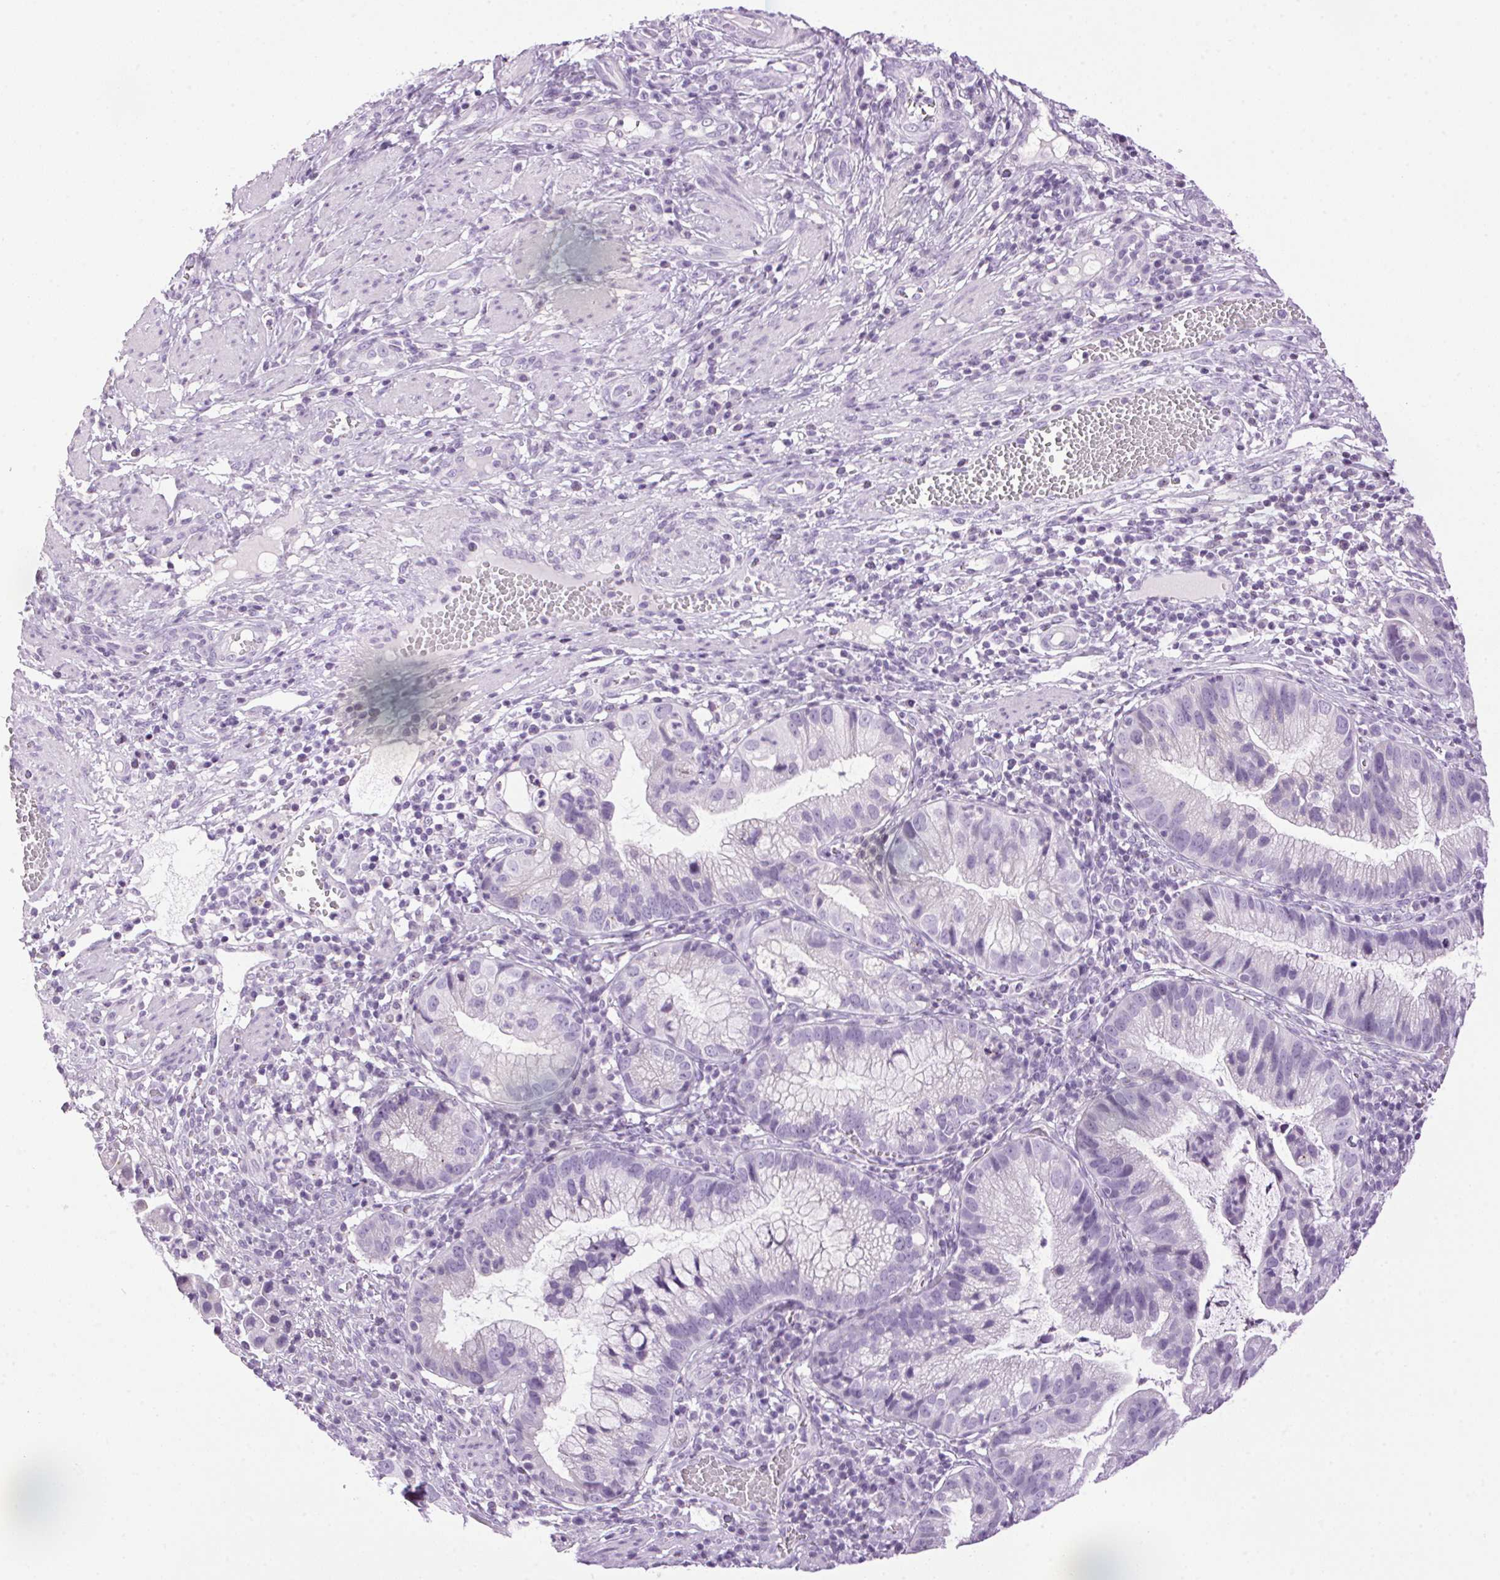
{"staining": {"intensity": "negative", "quantity": "none", "location": "none"}, "tissue": "cervical cancer", "cell_type": "Tumor cells", "image_type": "cancer", "snomed": [{"axis": "morphology", "description": "Adenocarcinoma, NOS"}, {"axis": "topography", "description": "Cervix"}], "caption": "There is no significant expression in tumor cells of cervical cancer (adenocarcinoma).", "gene": "TMEM88B", "patient": {"sex": "female", "age": 34}}